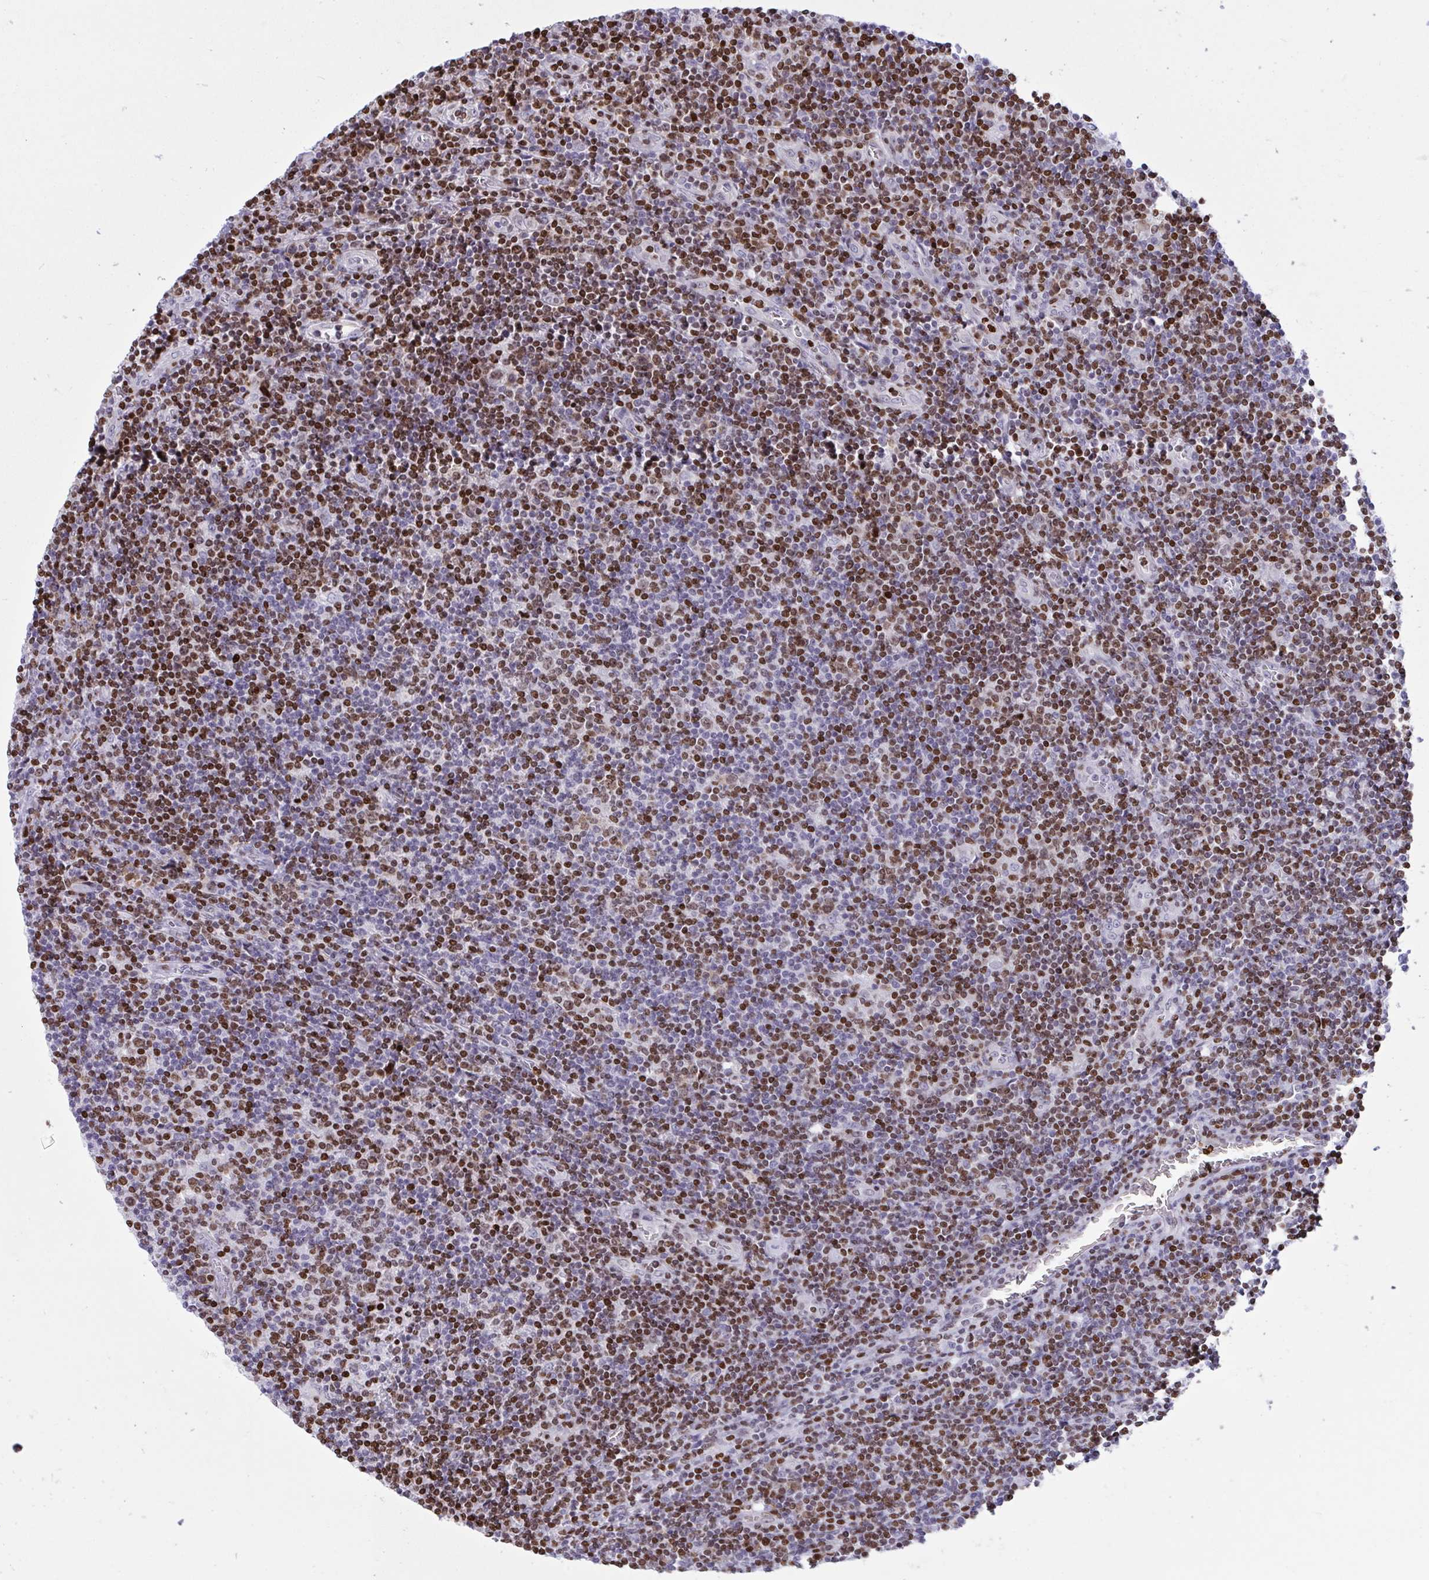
{"staining": {"intensity": "moderate", "quantity": "25%-75%", "location": "nuclear"}, "tissue": "lymphoma", "cell_type": "Tumor cells", "image_type": "cancer", "snomed": [{"axis": "morphology", "description": "Hodgkin's disease, NOS"}, {"axis": "topography", "description": "Lymph node"}], "caption": "Lymphoma stained for a protein demonstrates moderate nuclear positivity in tumor cells.", "gene": "HMGB2", "patient": {"sex": "male", "age": 40}}